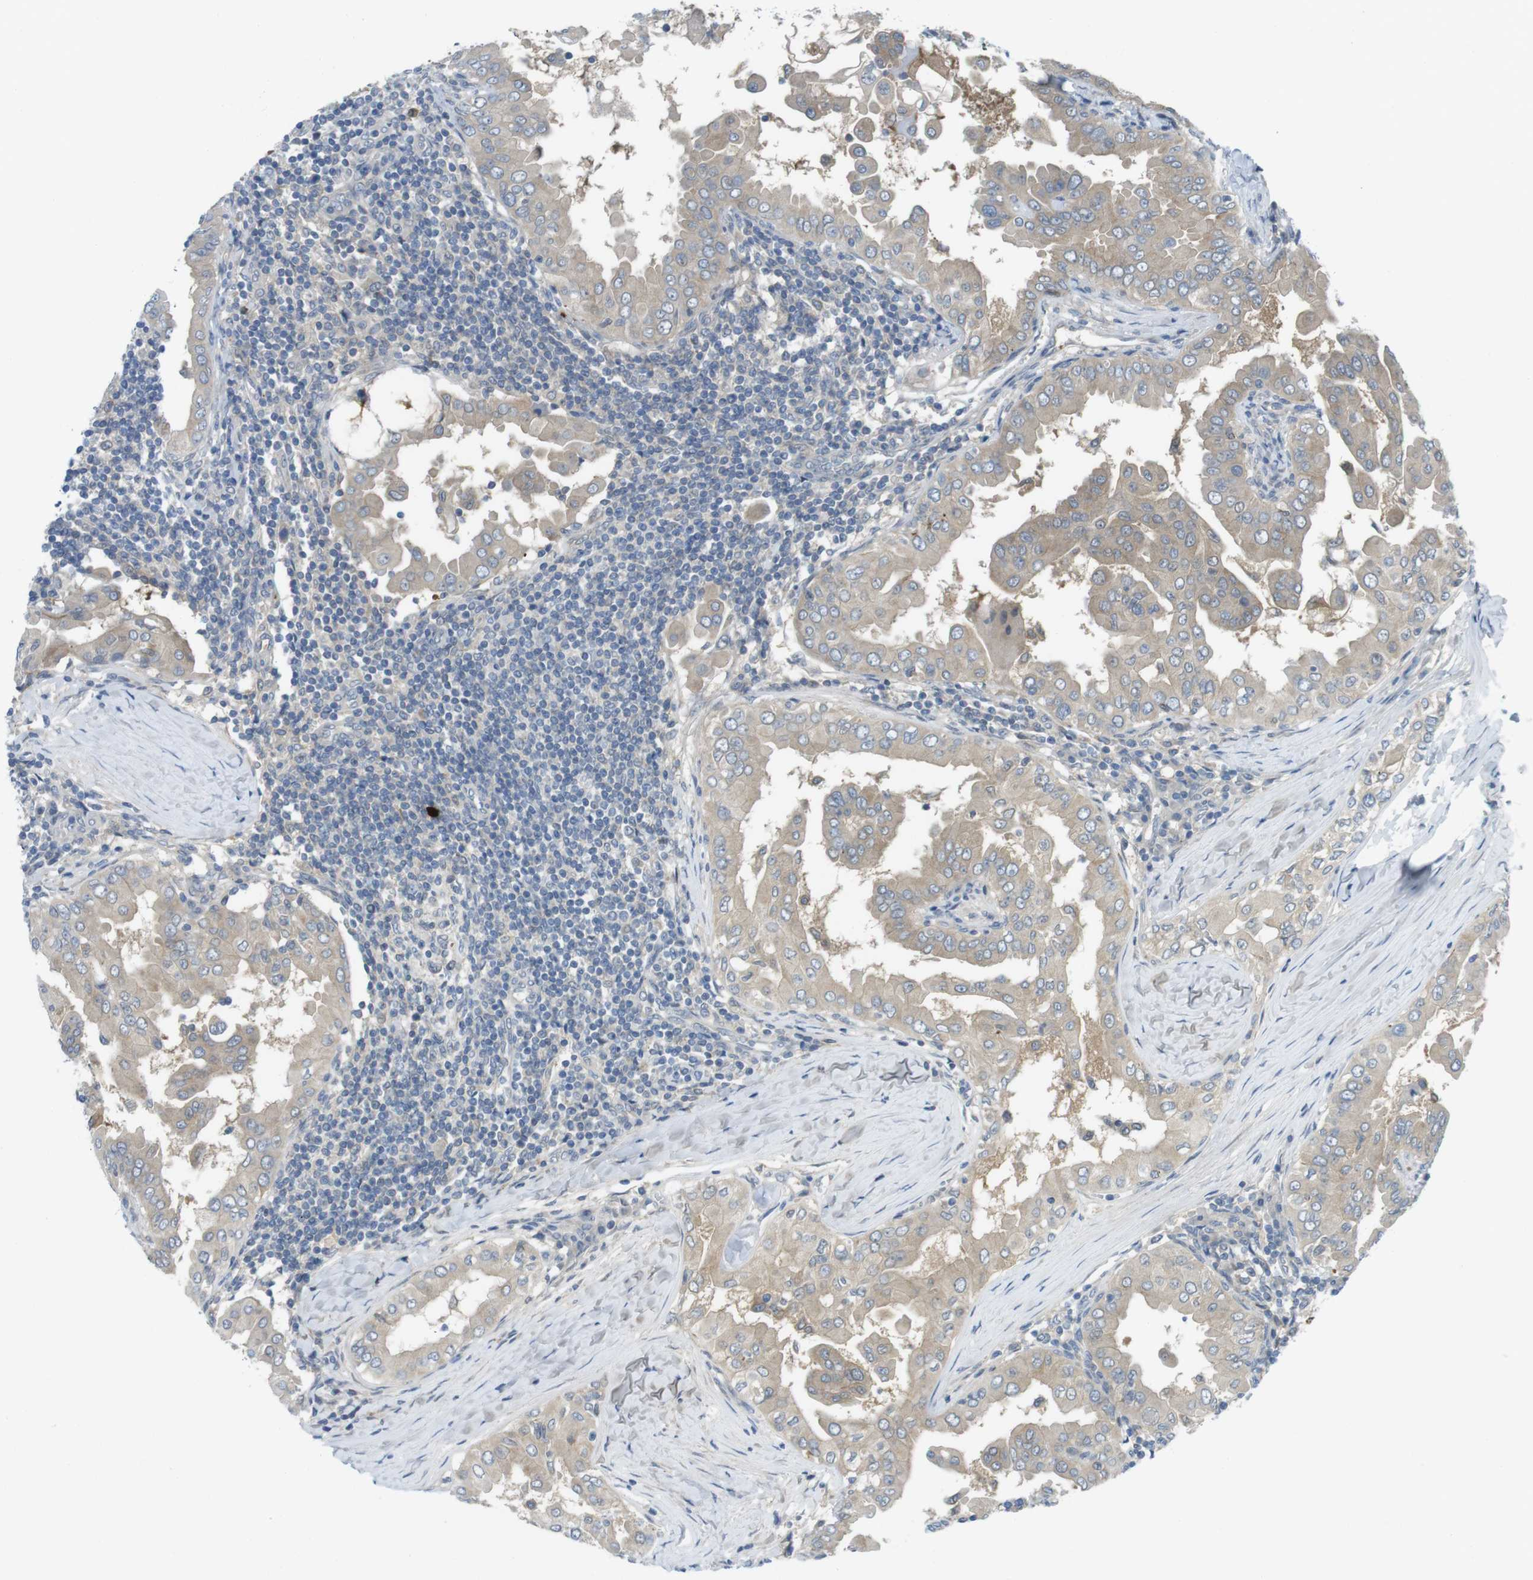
{"staining": {"intensity": "weak", "quantity": ">75%", "location": "cytoplasmic/membranous"}, "tissue": "thyroid cancer", "cell_type": "Tumor cells", "image_type": "cancer", "snomed": [{"axis": "morphology", "description": "Papillary adenocarcinoma, NOS"}, {"axis": "topography", "description": "Thyroid gland"}], "caption": "This histopathology image shows thyroid papillary adenocarcinoma stained with immunohistochemistry (IHC) to label a protein in brown. The cytoplasmic/membranous of tumor cells show weak positivity for the protein. Nuclei are counter-stained blue.", "gene": "CASP2", "patient": {"sex": "male", "age": 33}}